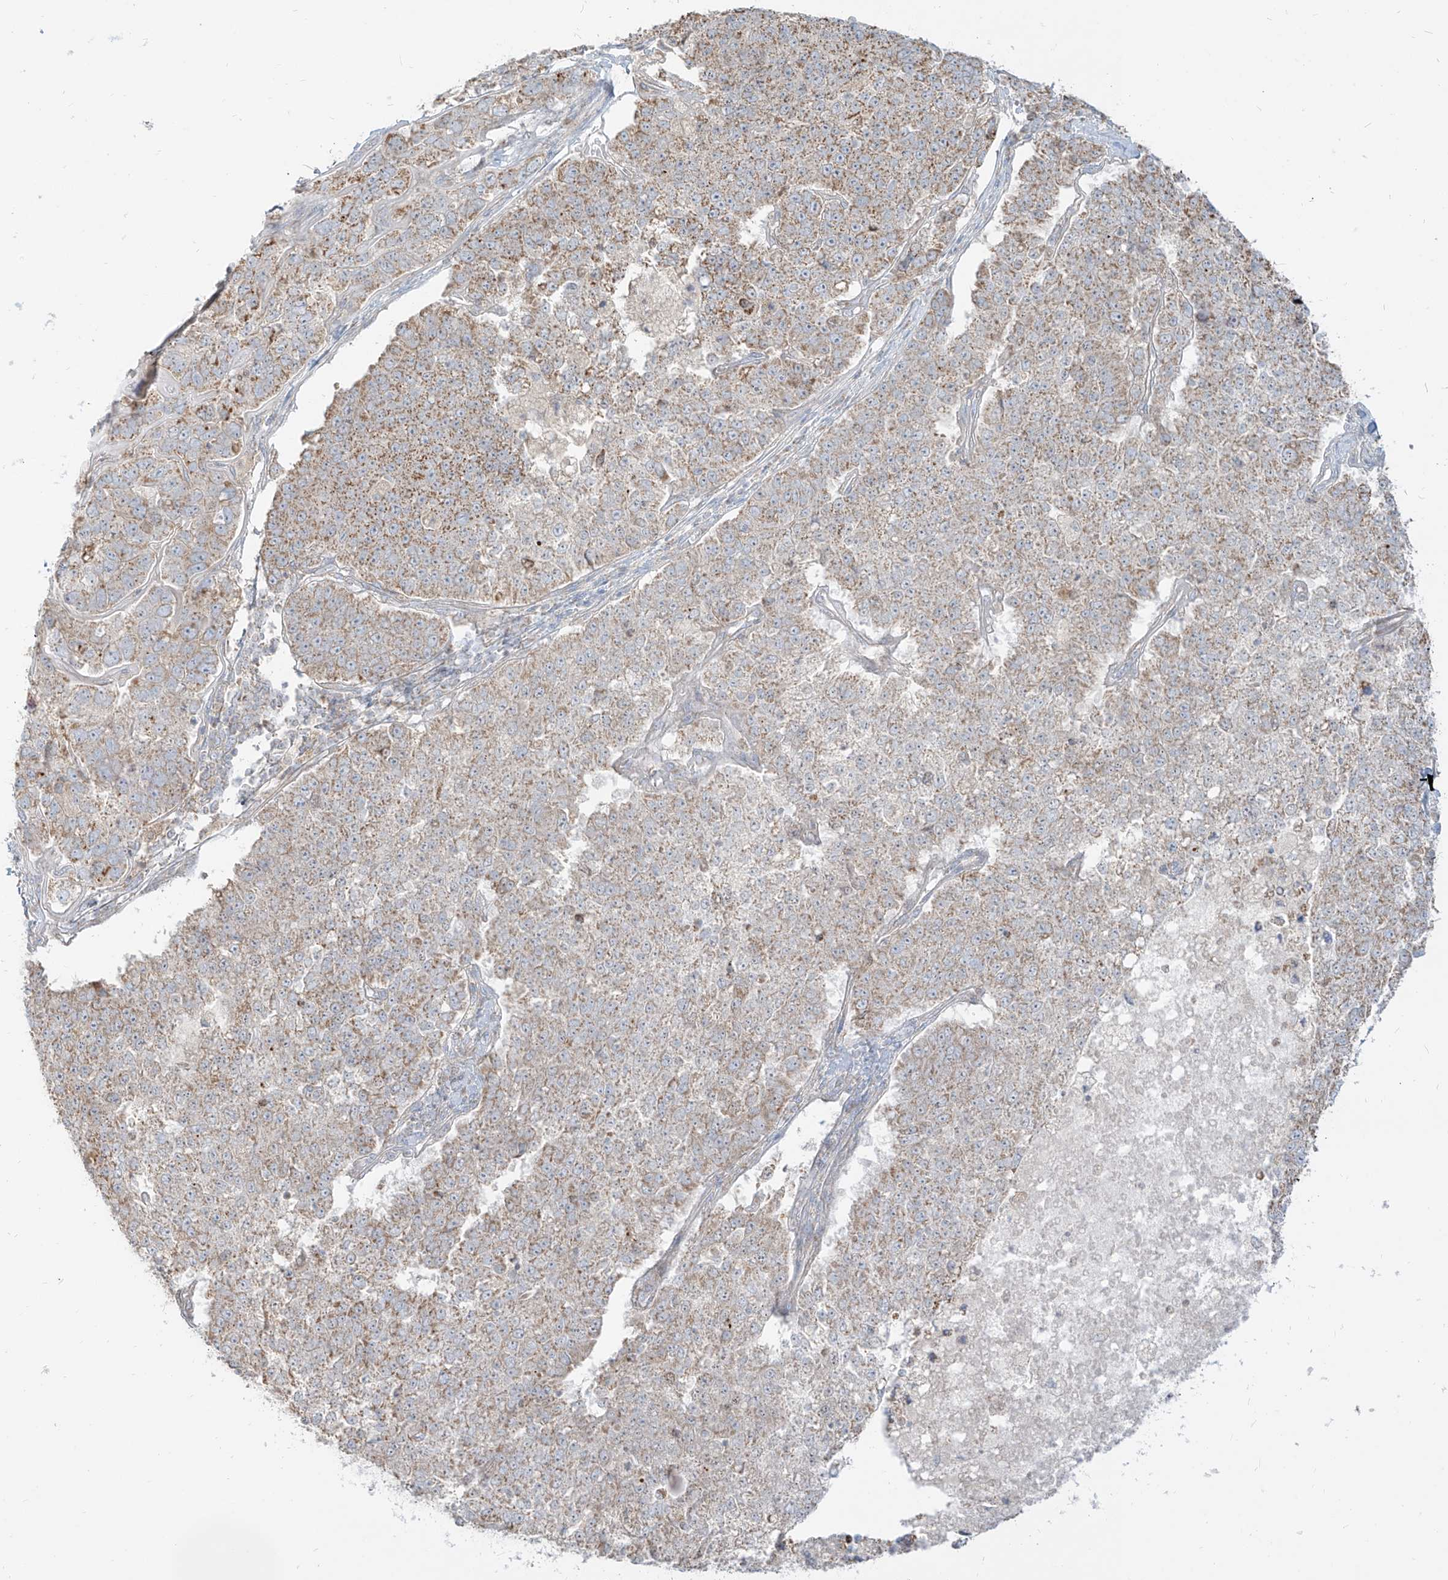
{"staining": {"intensity": "weak", "quantity": ">75%", "location": "cytoplasmic/membranous"}, "tissue": "pancreatic cancer", "cell_type": "Tumor cells", "image_type": "cancer", "snomed": [{"axis": "morphology", "description": "Adenocarcinoma, NOS"}, {"axis": "topography", "description": "Pancreas"}], "caption": "A high-resolution histopathology image shows immunohistochemistry (IHC) staining of pancreatic cancer, which exhibits weak cytoplasmic/membranous positivity in approximately >75% of tumor cells.", "gene": "ZIM3", "patient": {"sex": "female", "age": 61}}